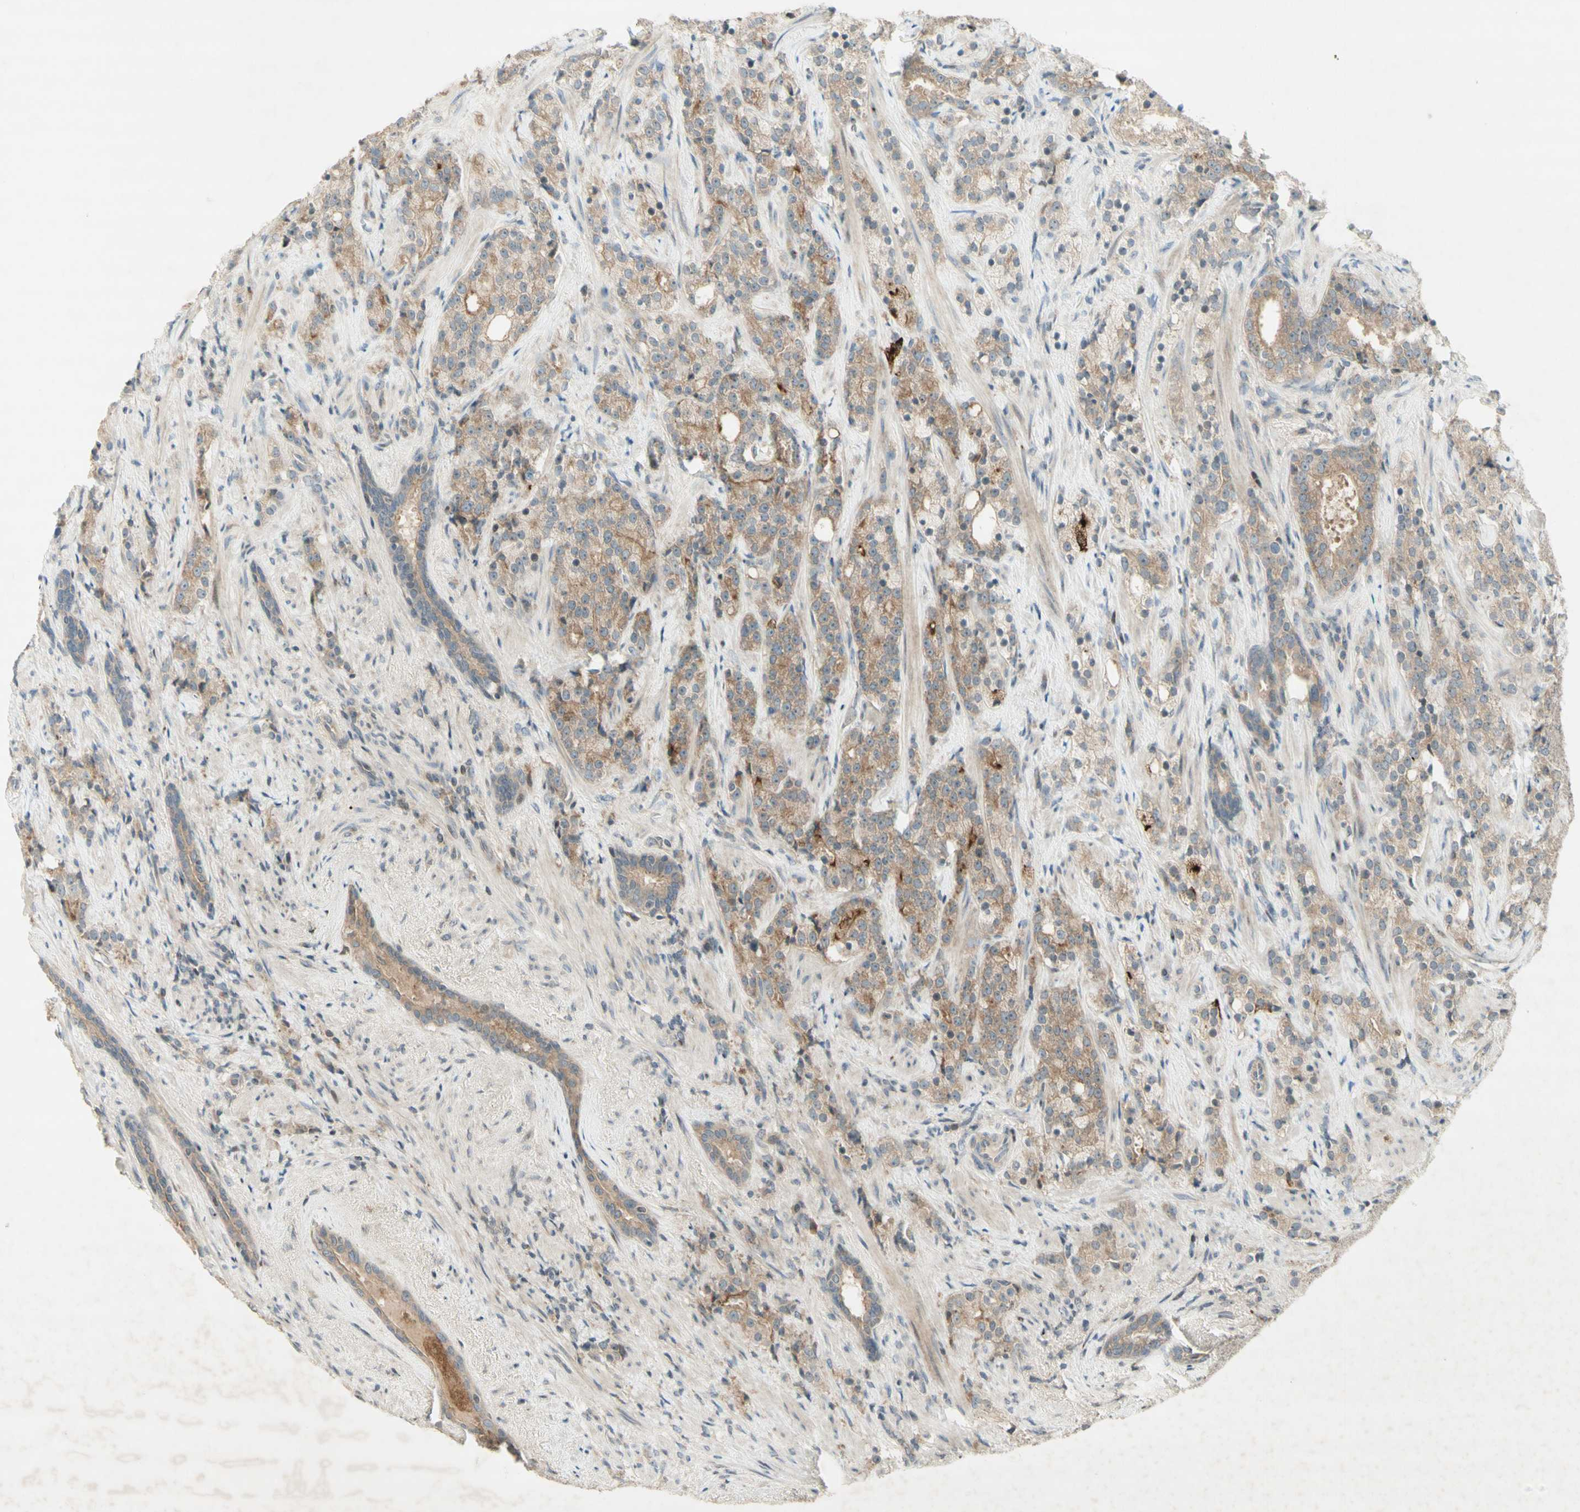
{"staining": {"intensity": "moderate", "quantity": ">75%", "location": "cytoplasmic/membranous"}, "tissue": "prostate cancer", "cell_type": "Tumor cells", "image_type": "cancer", "snomed": [{"axis": "morphology", "description": "Adenocarcinoma, High grade"}, {"axis": "topography", "description": "Prostate"}], "caption": "Immunohistochemistry of prostate adenocarcinoma (high-grade) demonstrates medium levels of moderate cytoplasmic/membranous positivity in approximately >75% of tumor cells. The staining is performed using DAB (3,3'-diaminobenzidine) brown chromogen to label protein expression. The nuclei are counter-stained blue using hematoxylin.", "gene": "ETF1", "patient": {"sex": "male", "age": 71}}